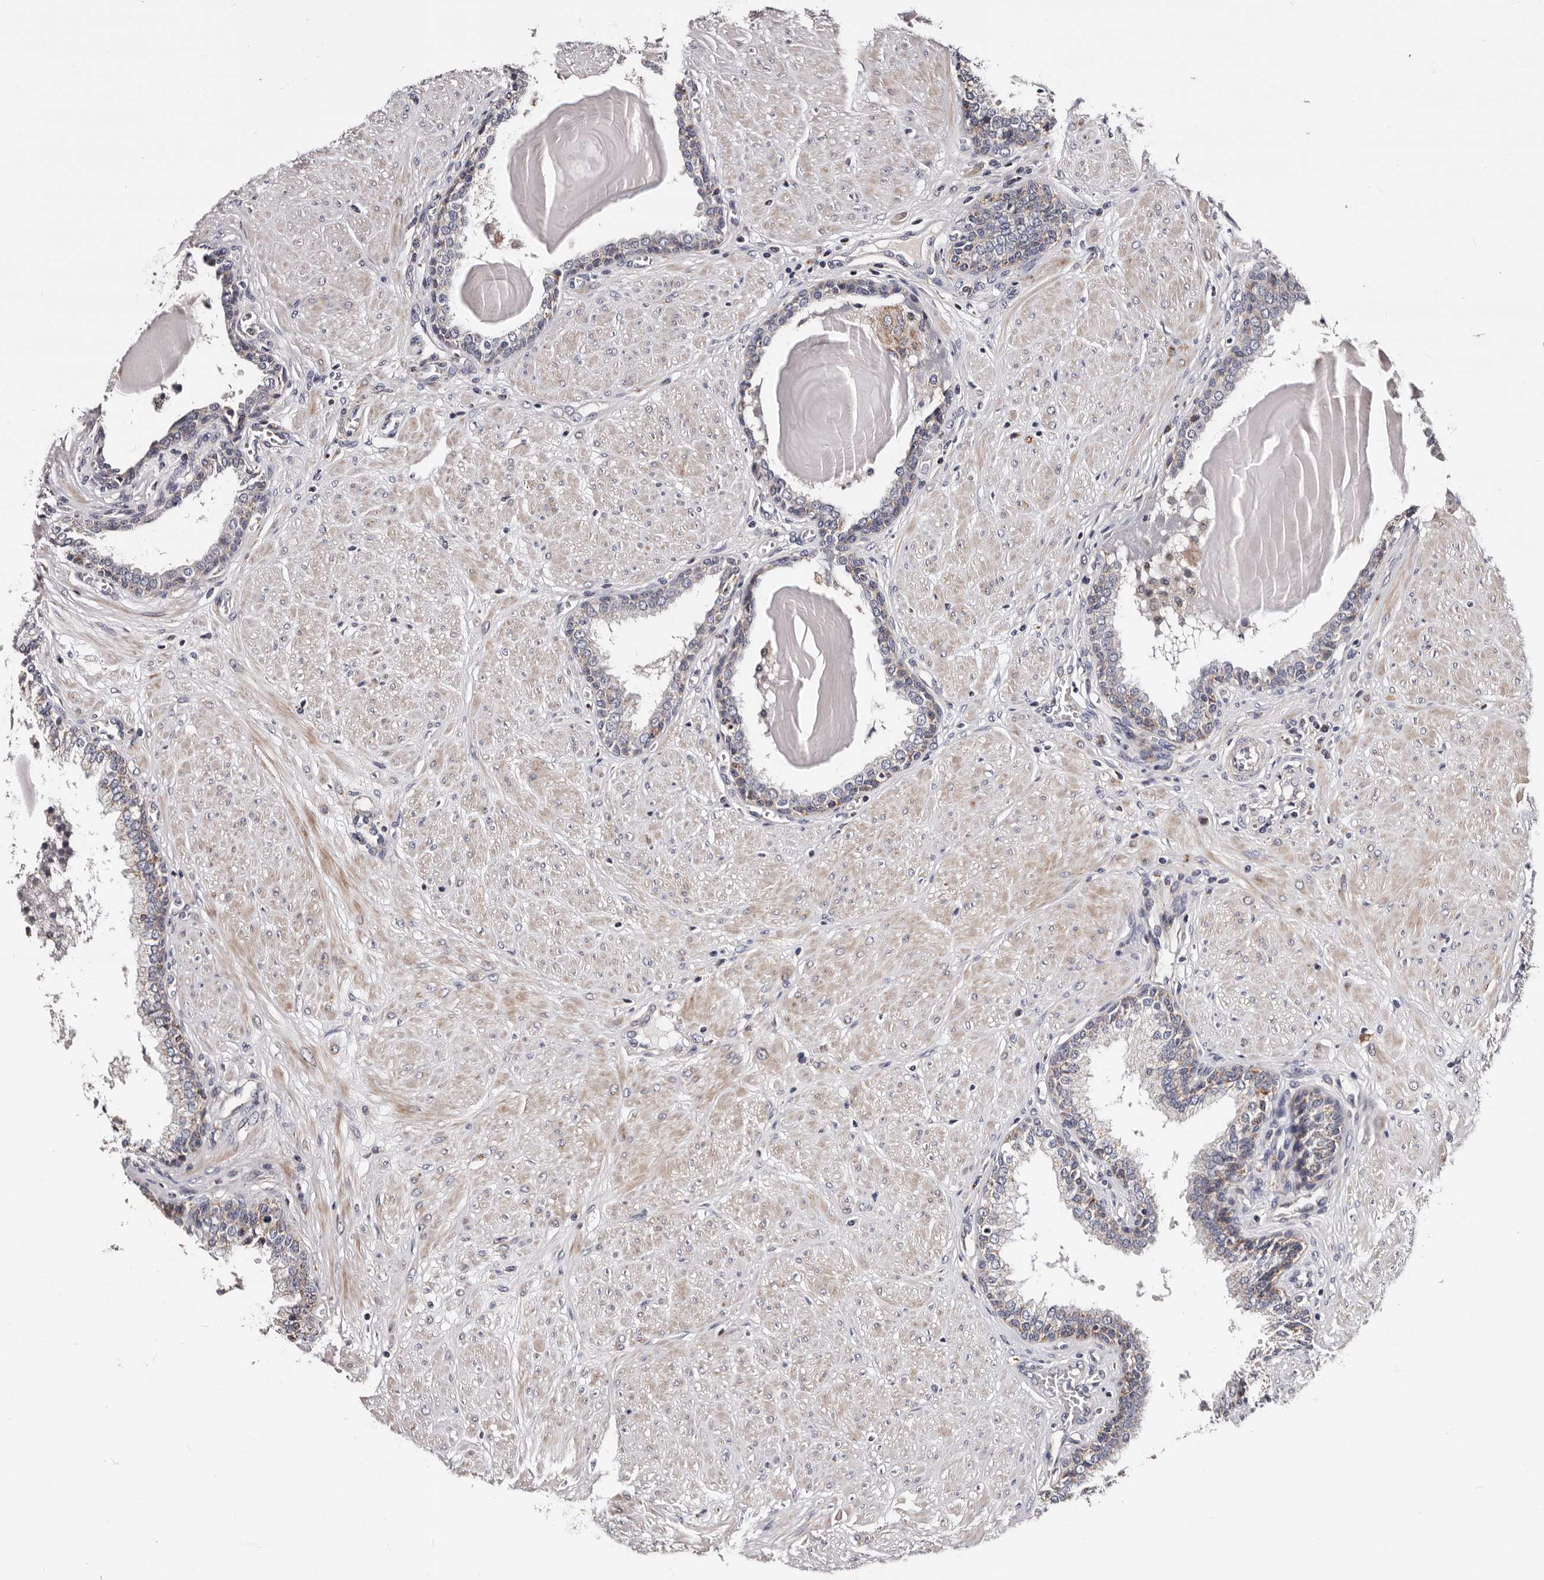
{"staining": {"intensity": "negative", "quantity": "none", "location": "none"}, "tissue": "prostate", "cell_type": "Glandular cells", "image_type": "normal", "snomed": [{"axis": "morphology", "description": "Normal tissue, NOS"}, {"axis": "topography", "description": "Prostate"}], "caption": "IHC of benign human prostate reveals no positivity in glandular cells. (DAB (3,3'-diaminobenzidine) immunohistochemistry (IHC) visualized using brightfield microscopy, high magnification).", "gene": "TAF4B", "patient": {"sex": "male", "age": 51}}